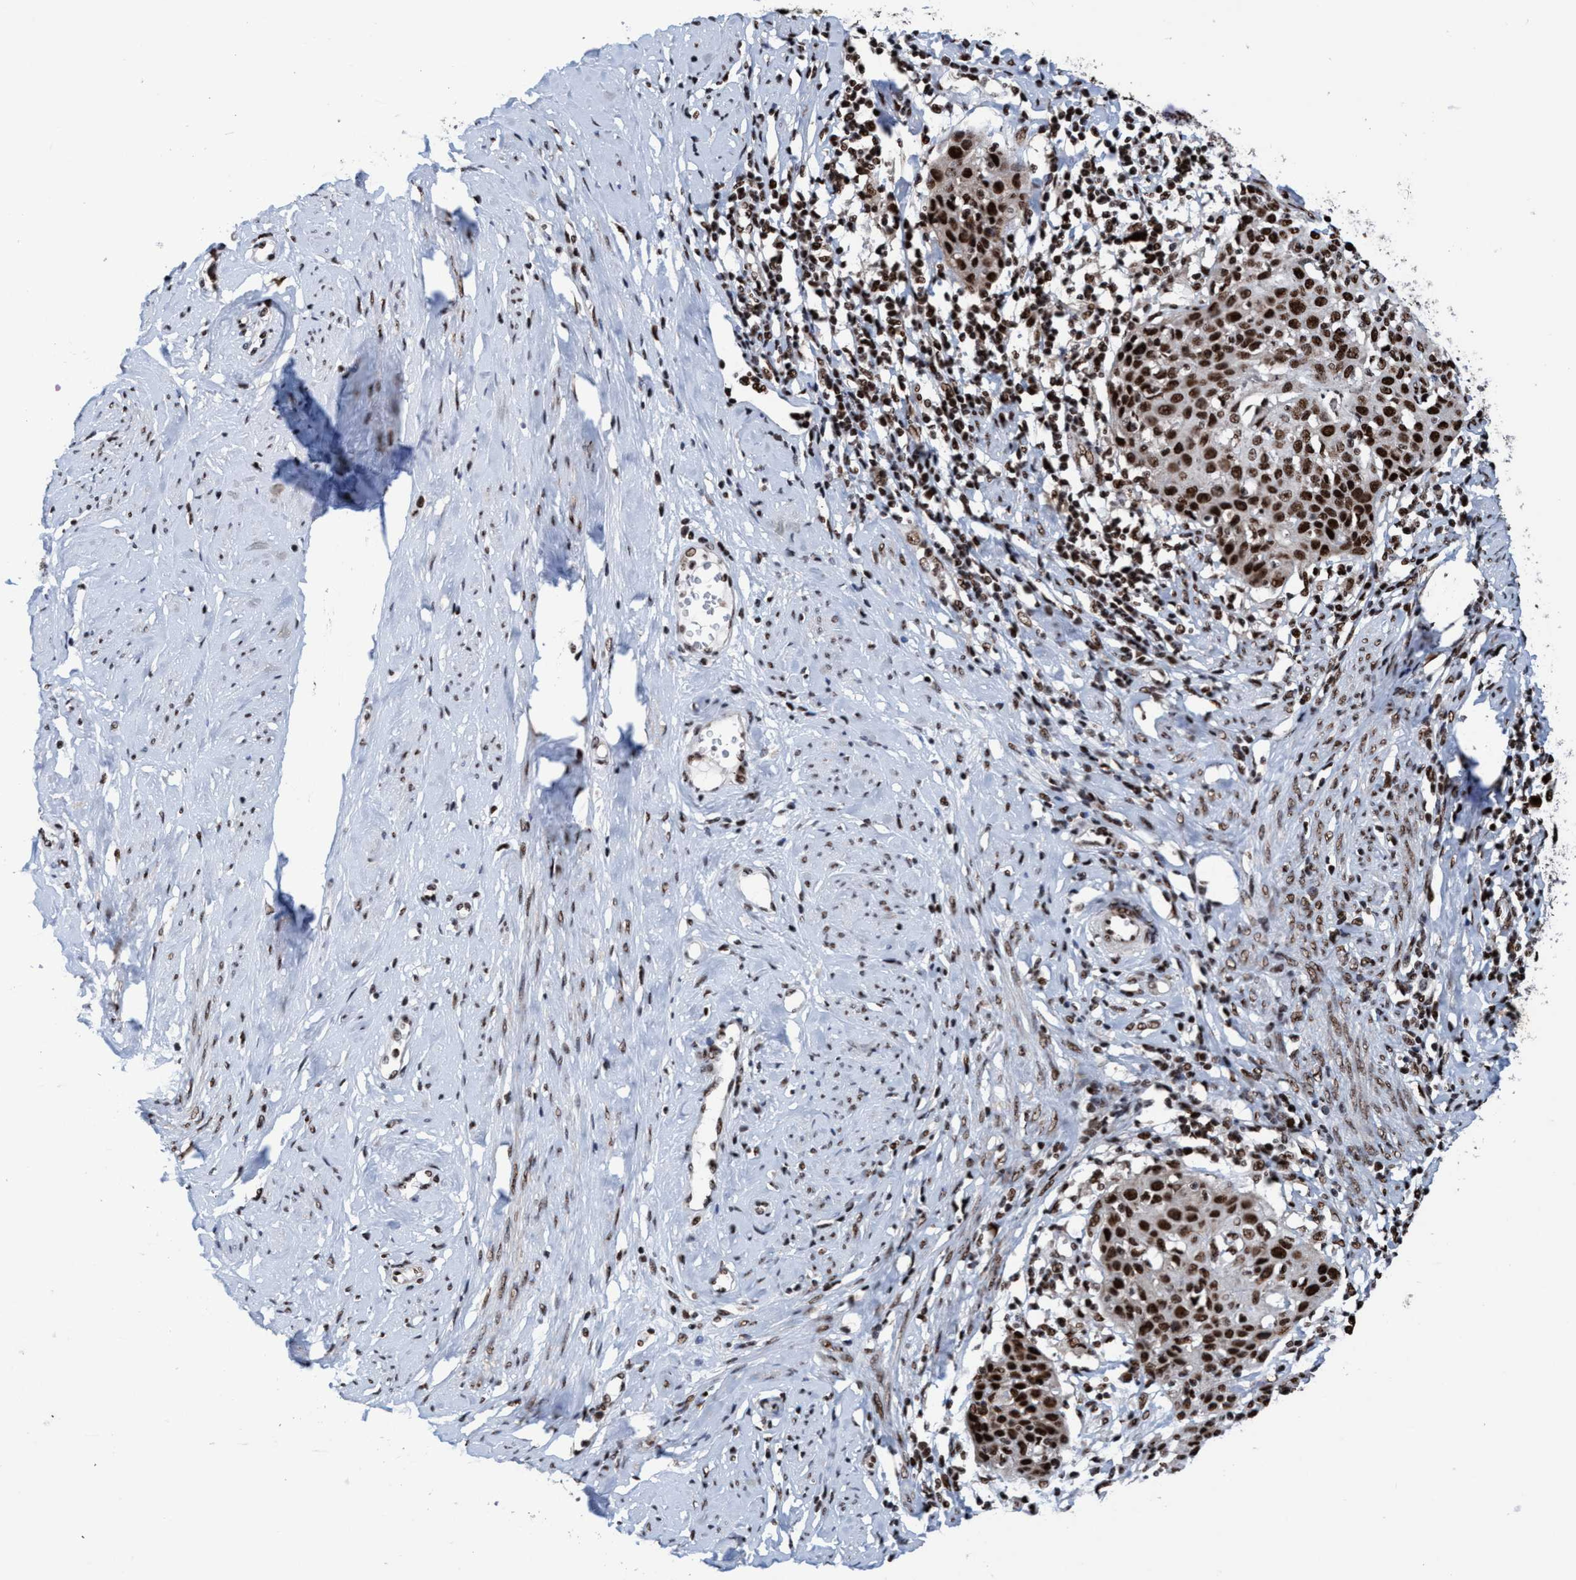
{"staining": {"intensity": "strong", "quantity": ">75%", "location": "nuclear"}, "tissue": "cervical cancer", "cell_type": "Tumor cells", "image_type": "cancer", "snomed": [{"axis": "morphology", "description": "Squamous cell carcinoma, NOS"}, {"axis": "topography", "description": "Cervix"}], "caption": "This micrograph demonstrates cervical cancer stained with immunohistochemistry (IHC) to label a protein in brown. The nuclear of tumor cells show strong positivity for the protein. Nuclei are counter-stained blue.", "gene": "TOPBP1", "patient": {"sex": "female", "age": 38}}